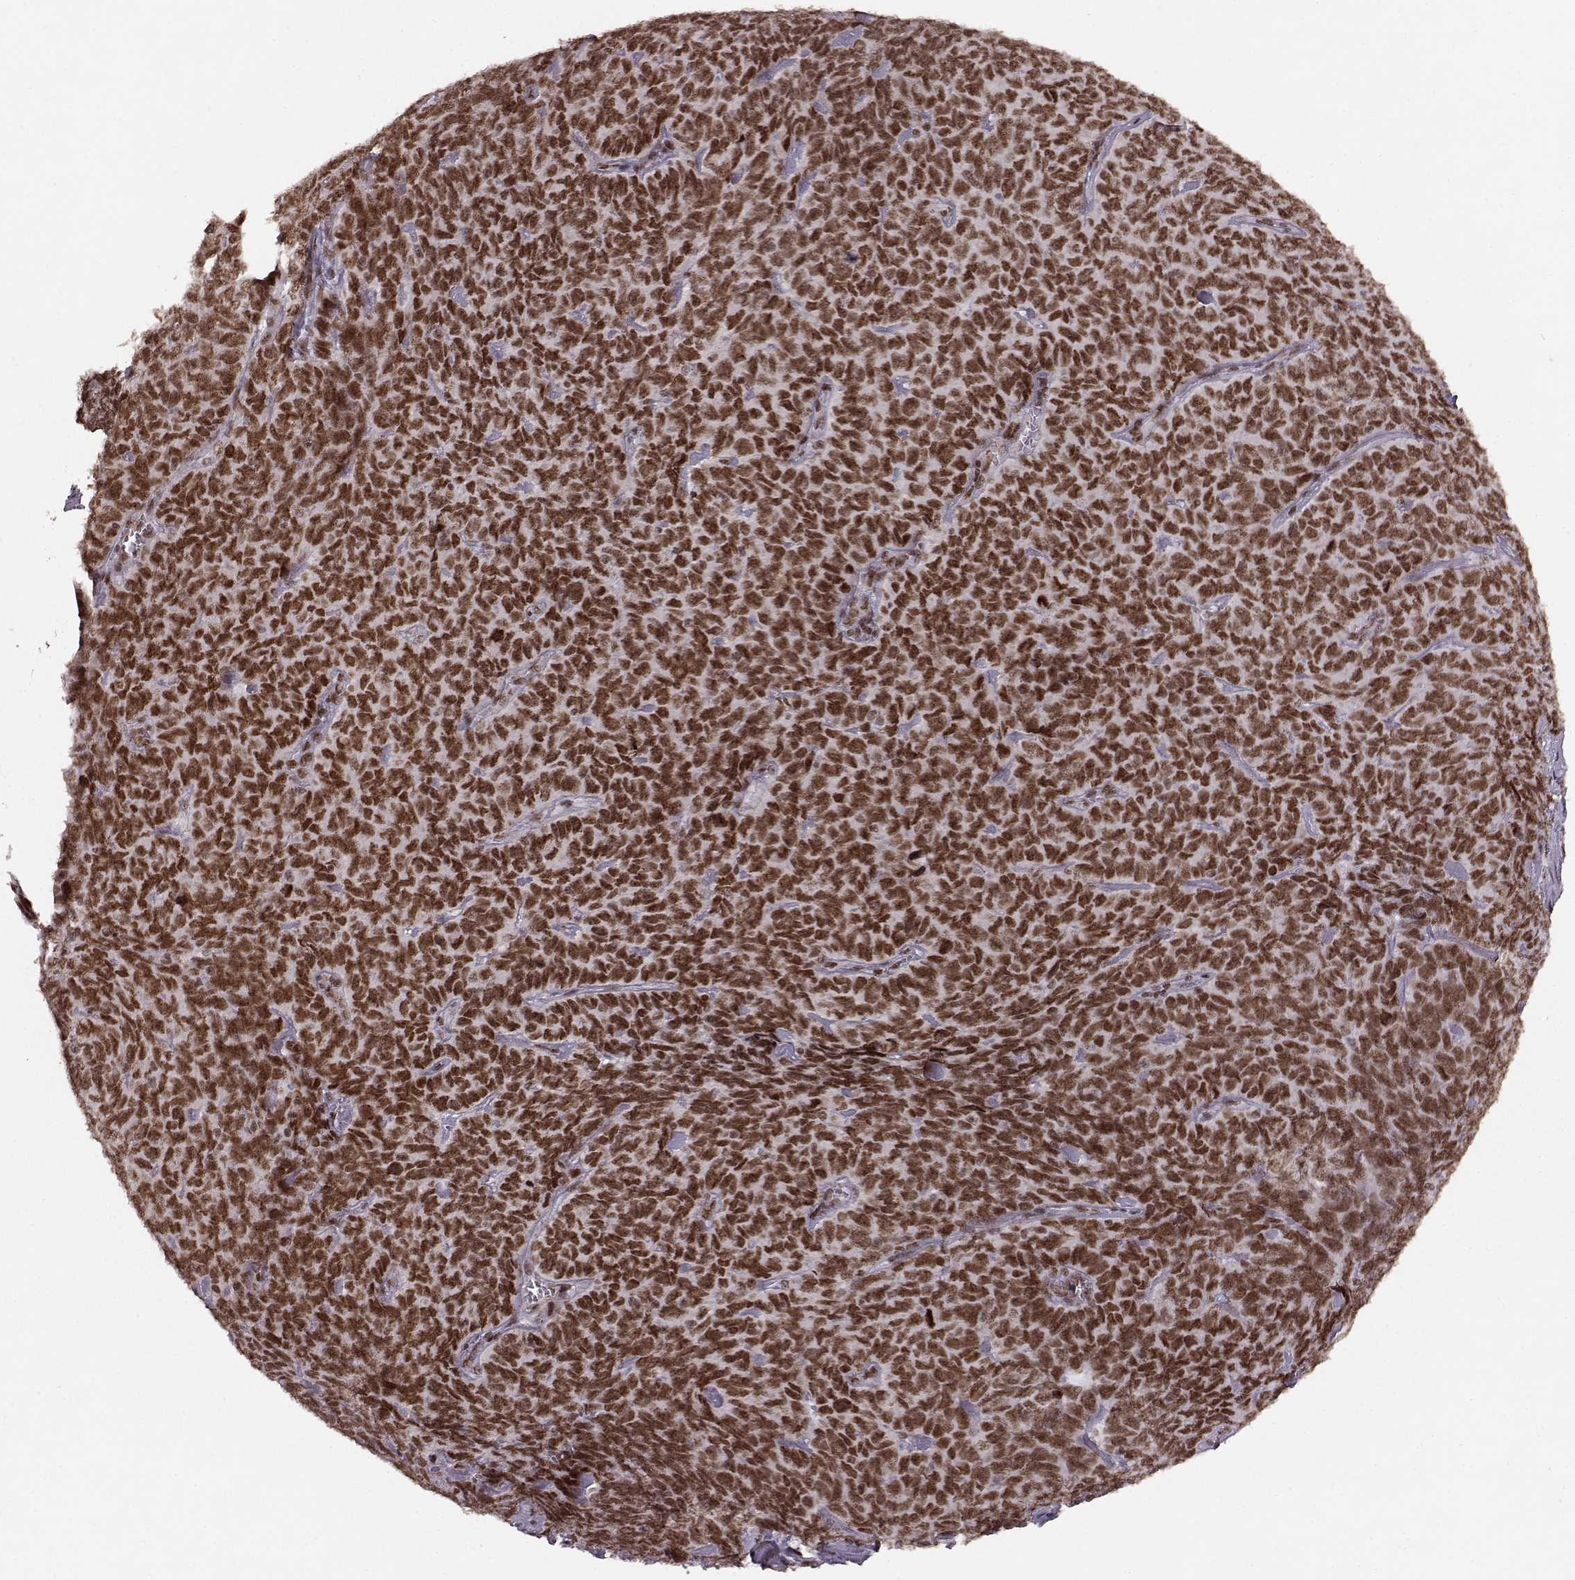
{"staining": {"intensity": "strong", "quantity": ">75%", "location": "nuclear"}, "tissue": "skin cancer", "cell_type": "Tumor cells", "image_type": "cancer", "snomed": [{"axis": "morphology", "description": "Squamous cell carcinoma, NOS"}, {"axis": "topography", "description": "Skin"}, {"axis": "topography", "description": "Anal"}], "caption": "High-power microscopy captured an immunohistochemistry histopathology image of skin cancer, revealing strong nuclear positivity in approximately >75% of tumor cells.", "gene": "RRAGD", "patient": {"sex": "female", "age": 51}}